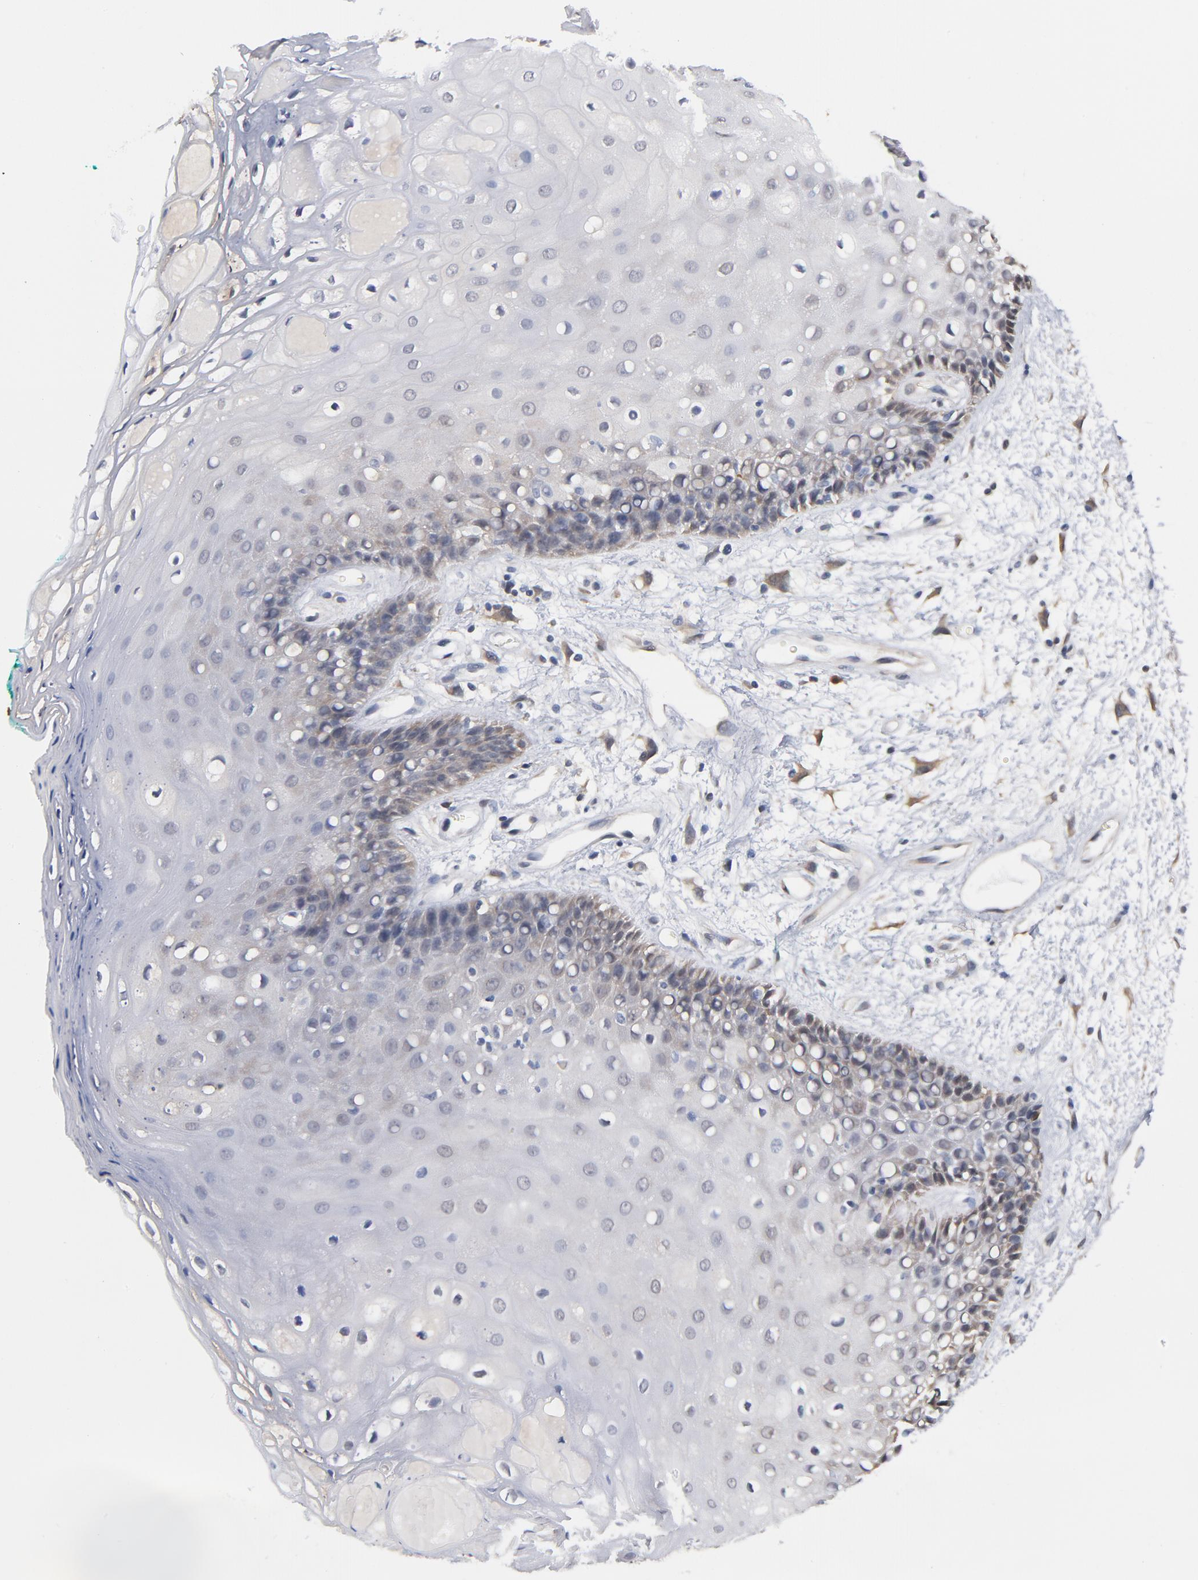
{"staining": {"intensity": "weak", "quantity": "<25%", "location": "cytoplasmic/membranous"}, "tissue": "oral mucosa", "cell_type": "Squamous epithelial cells", "image_type": "normal", "snomed": [{"axis": "morphology", "description": "Normal tissue, NOS"}, {"axis": "morphology", "description": "Squamous cell carcinoma, NOS"}, {"axis": "topography", "description": "Skeletal muscle"}, {"axis": "topography", "description": "Oral tissue"}, {"axis": "topography", "description": "Head-Neck"}], "caption": "This is a image of IHC staining of benign oral mucosa, which shows no staining in squamous epithelial cells.", "gene": "MIF", "patient": {"sex": "female", "age": 84}}